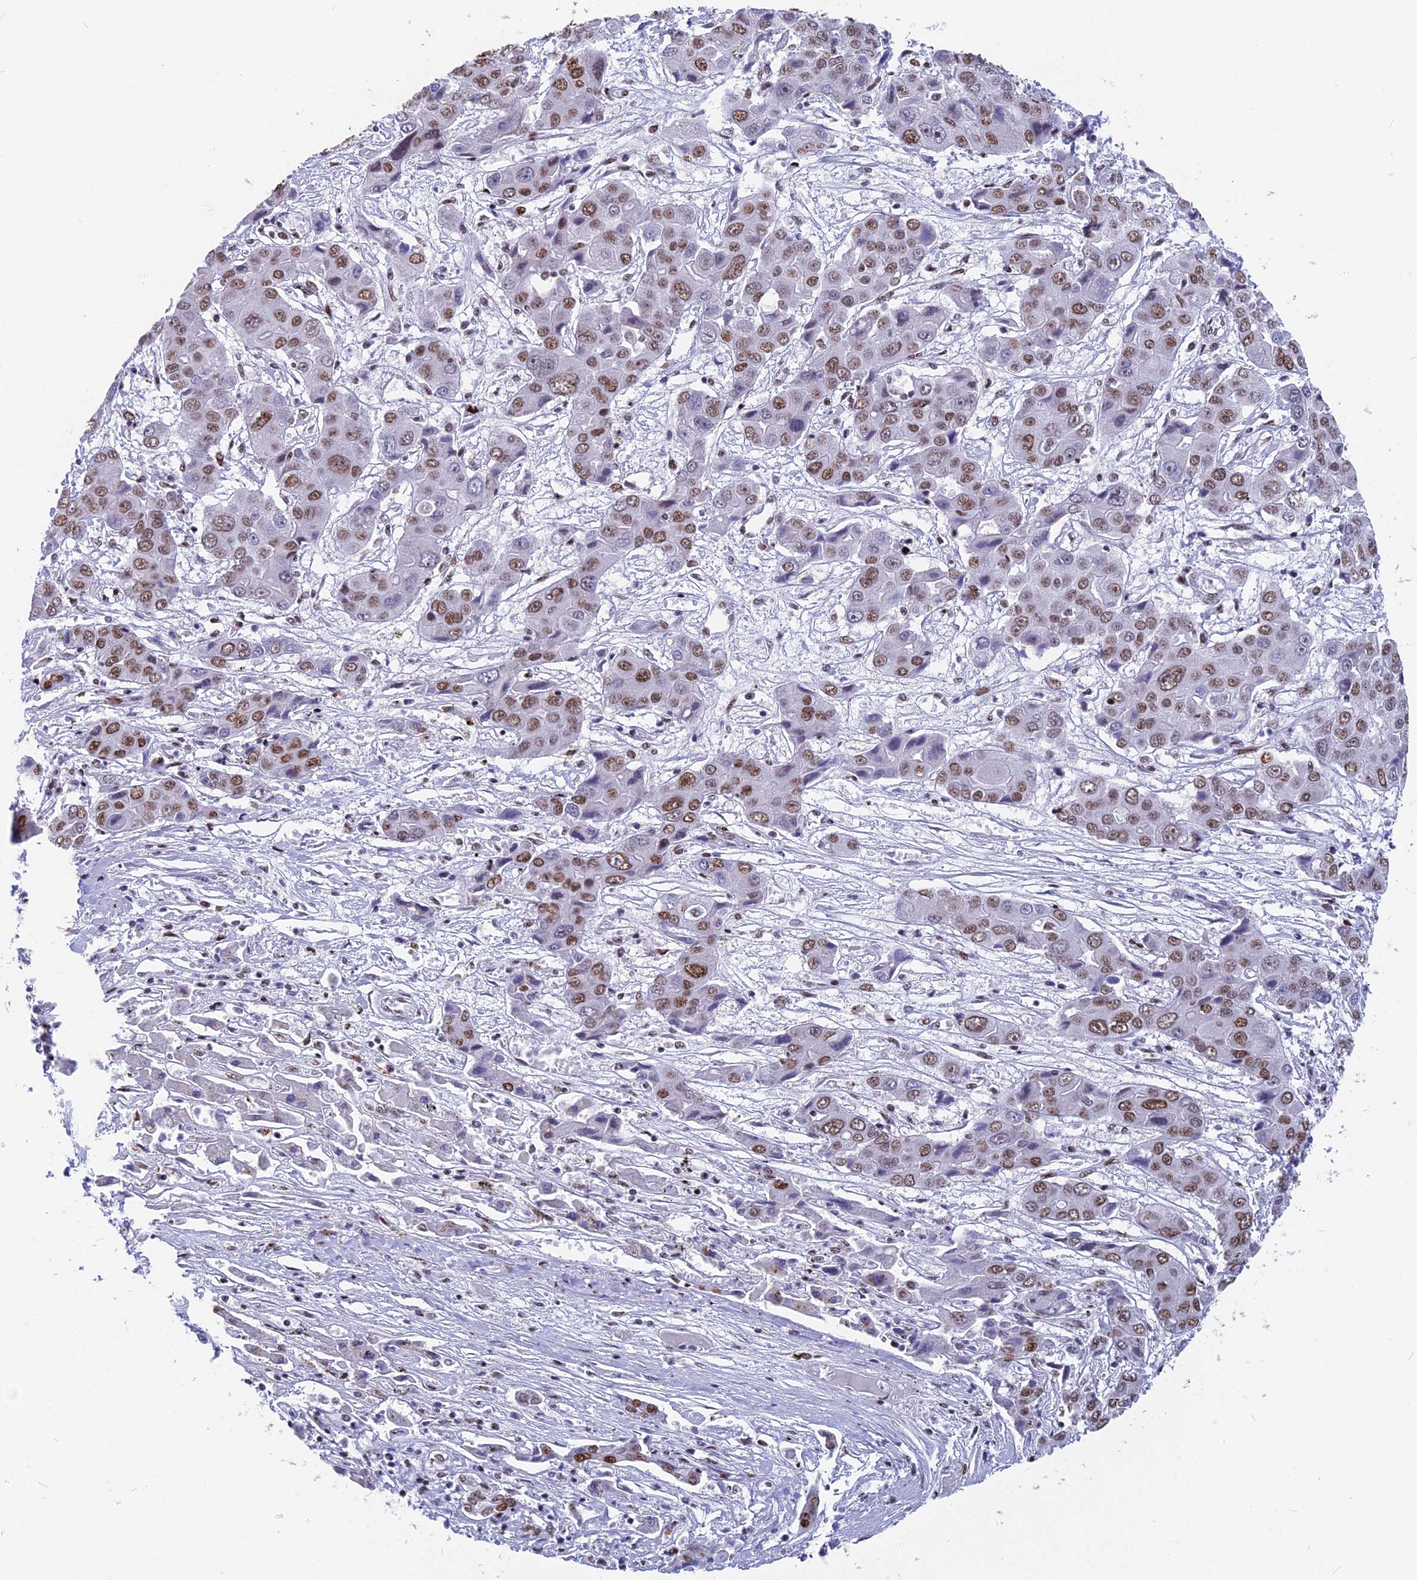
{"staining": {"intensity": "moderate", "quantity": ">75%", "location": "nuclear"}, "tissue": "liver cancer", "cell_type": "Tumor cells", "image_type": "cancer", "snomed": [{"axis": "morphology", "description": "Cholangiocarcinoma"}, {"axis": "topography", "description": "Liver"}], "caption": "Immunohistochemistry (IHC) (DAB (3,3'-diaminobenzidine)) staining of liver cancer (cholangiocarcinoma) exhibits moderate nuclear protein expression in about >75% of tumor cells.", "gene": "NSA2", "patient": {"sex": "male", "age": 67}}